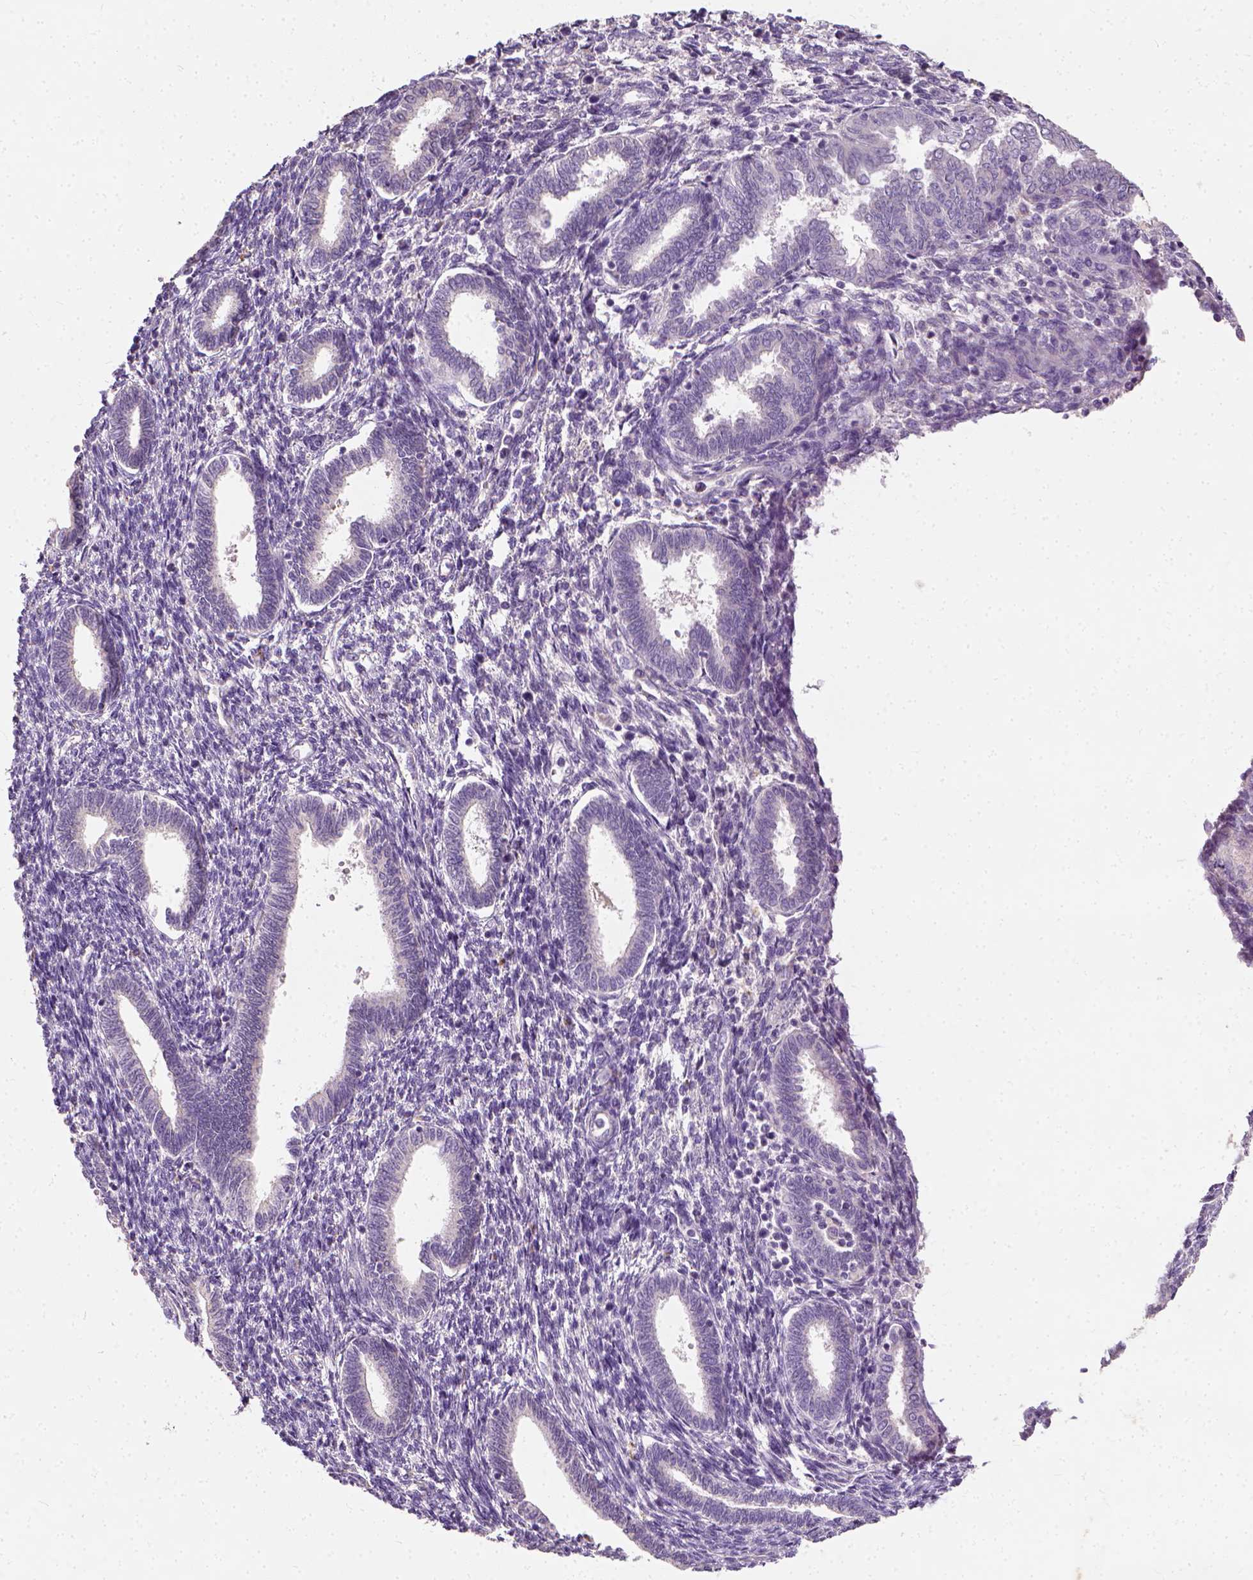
{"staining": {"intensity": "negative", "quantity": "none", "location": "none"}, "tissue": "endometrium", "cell_type": "Cells in endometrial stroma", "image_type": "normal", "snomed": [{"axis": "morphology", "description": "Normal tissue, NOS"}, {"axis": "topography", "description": "Endometrium"}], "caption": "The histopathology image reveals no staining of cells in endometrial stroma in unremarkable endometrium.", "gene": "DHCR24", "patient": {"sex": "female", "age": 42}}